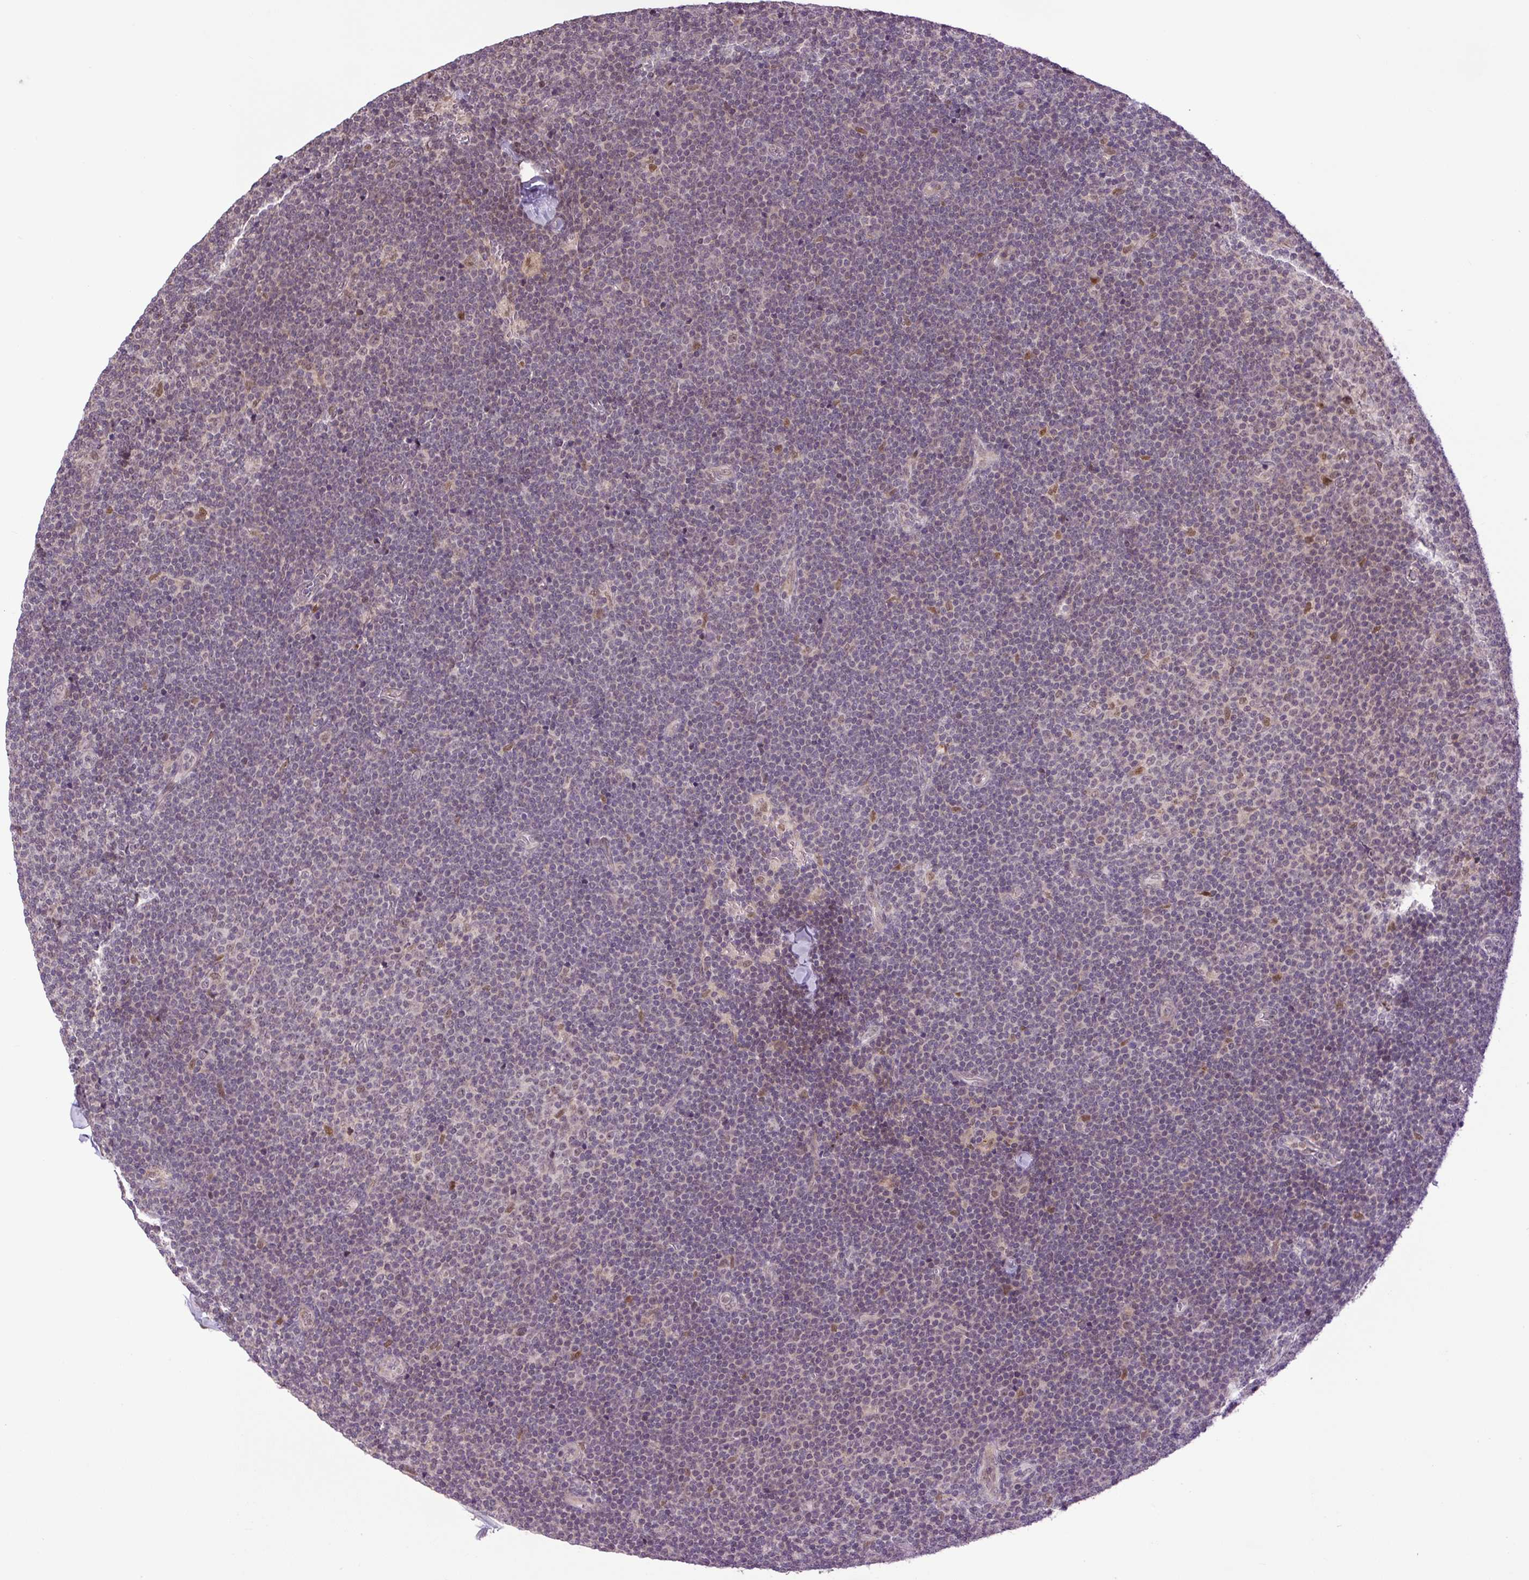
{"staining": {"intensity": "weak", "quantity": "25%-75%", "location": "nuclear"}, "tissue": "lymphoma", "cell_type": "Tumor cells", "image_type": "cancer", "snomed": [{"axis": "morphology", "description": "Malignant lymphoma, non-Hodgkin's type, Low grade"}, {"axis": "topography", "description": "Lymph node"}], "caption": "The immunohistochemical stain highlights weak nuclear expression in tumor cells of lymphoma tissue.", "gene": "KPNA1", "patient": {"sex": "male", "age": 48}}